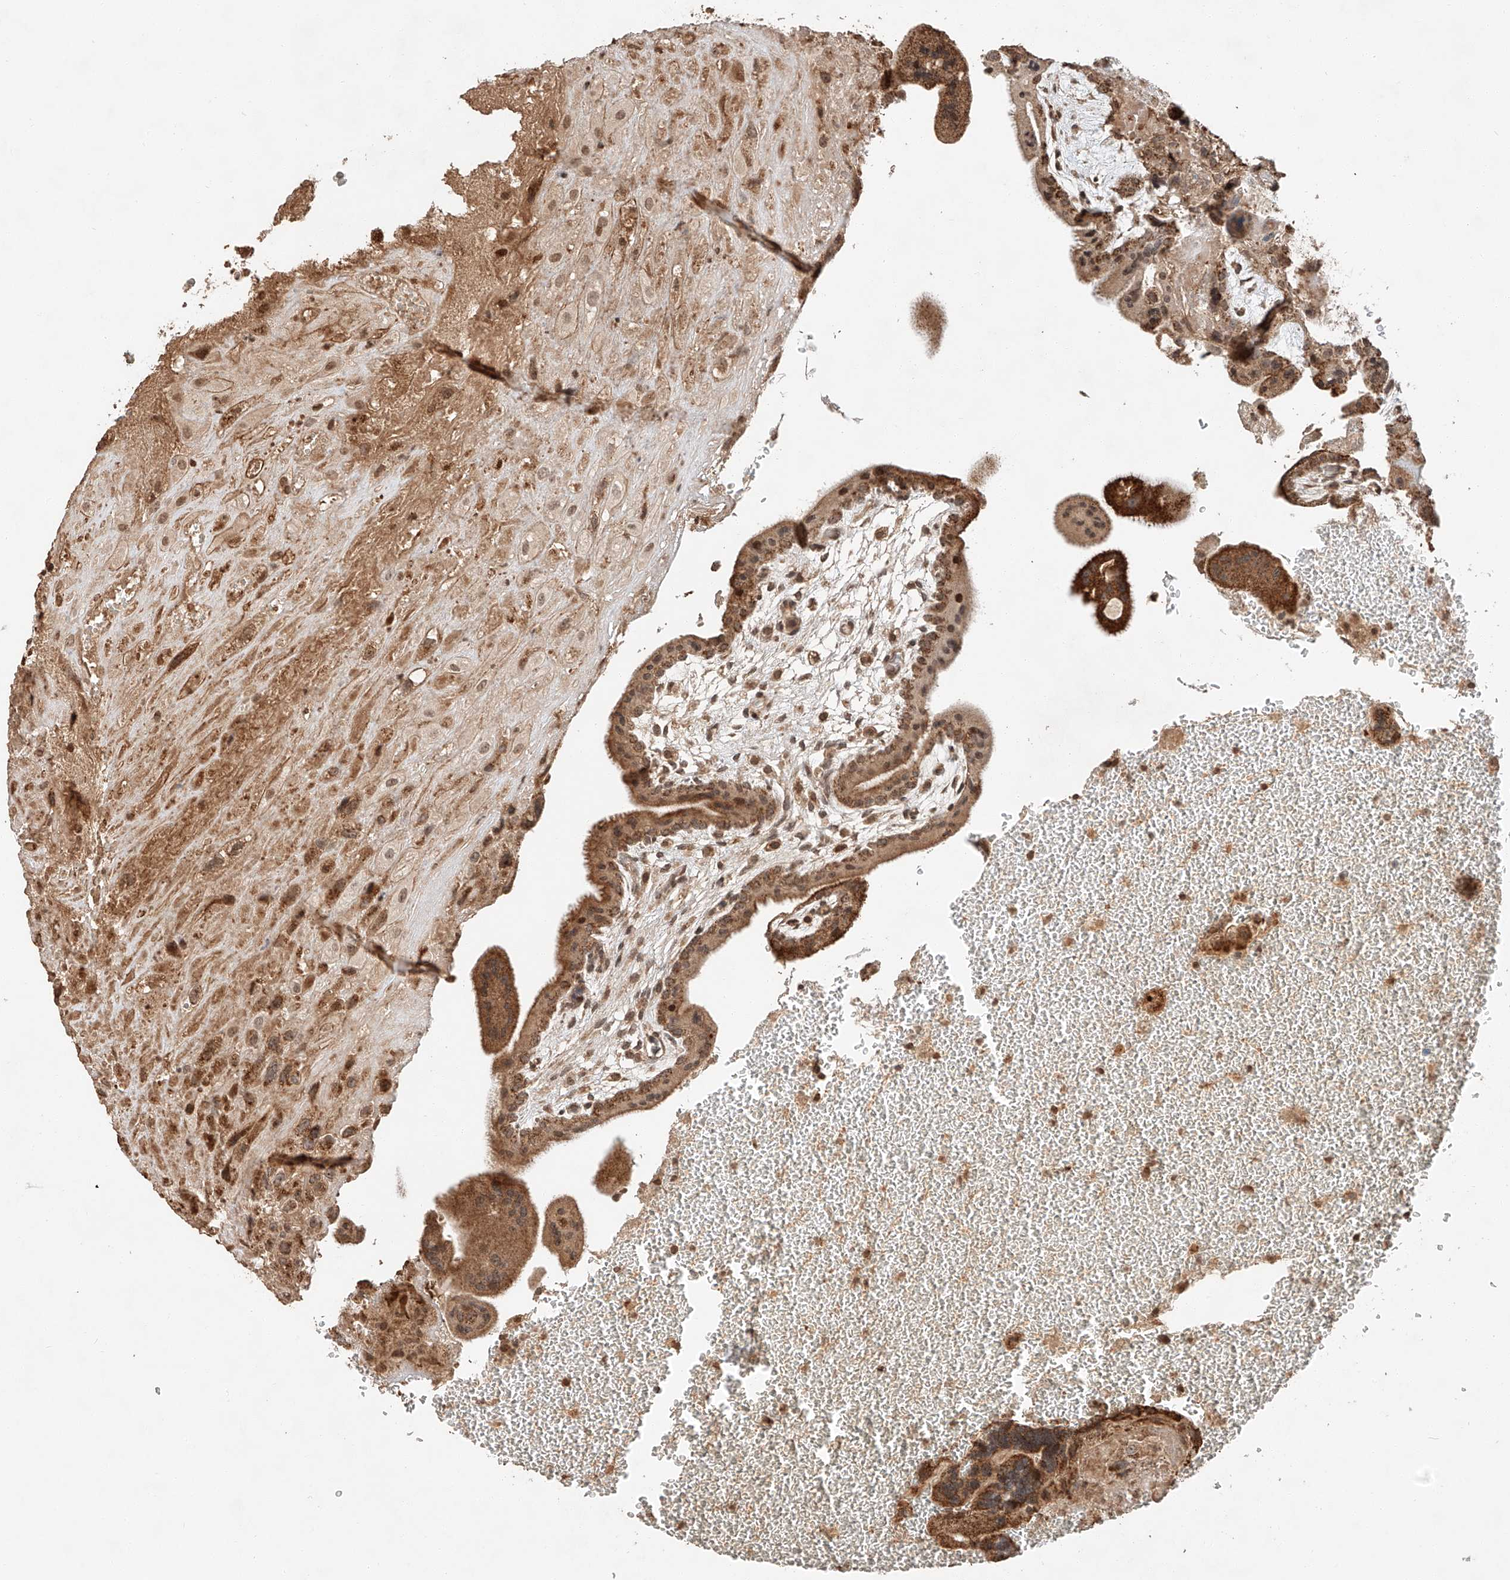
{"staining": {"intensity": "strong", "quantity": "25%-75%", "location": "cytoplasmic/membranous"}, "tissue": "placenta", "cell_type": "Decidual cells", "image_type": "normal", "snomed": [{"axis": "morphology", "description": "Normal tissue, NOS"}, {"axis": "topography", "description": "Placenta"}], "caption": "Placenta stained with DAB (3,3'-diaminobenzidine) IHC exhibits high levels of strong cytoplasmic/membranous positivity in about 25%-75% of decidual cells.", "gene": "ARHGAP33", "patient": {"sex": "female", "age": 35}}